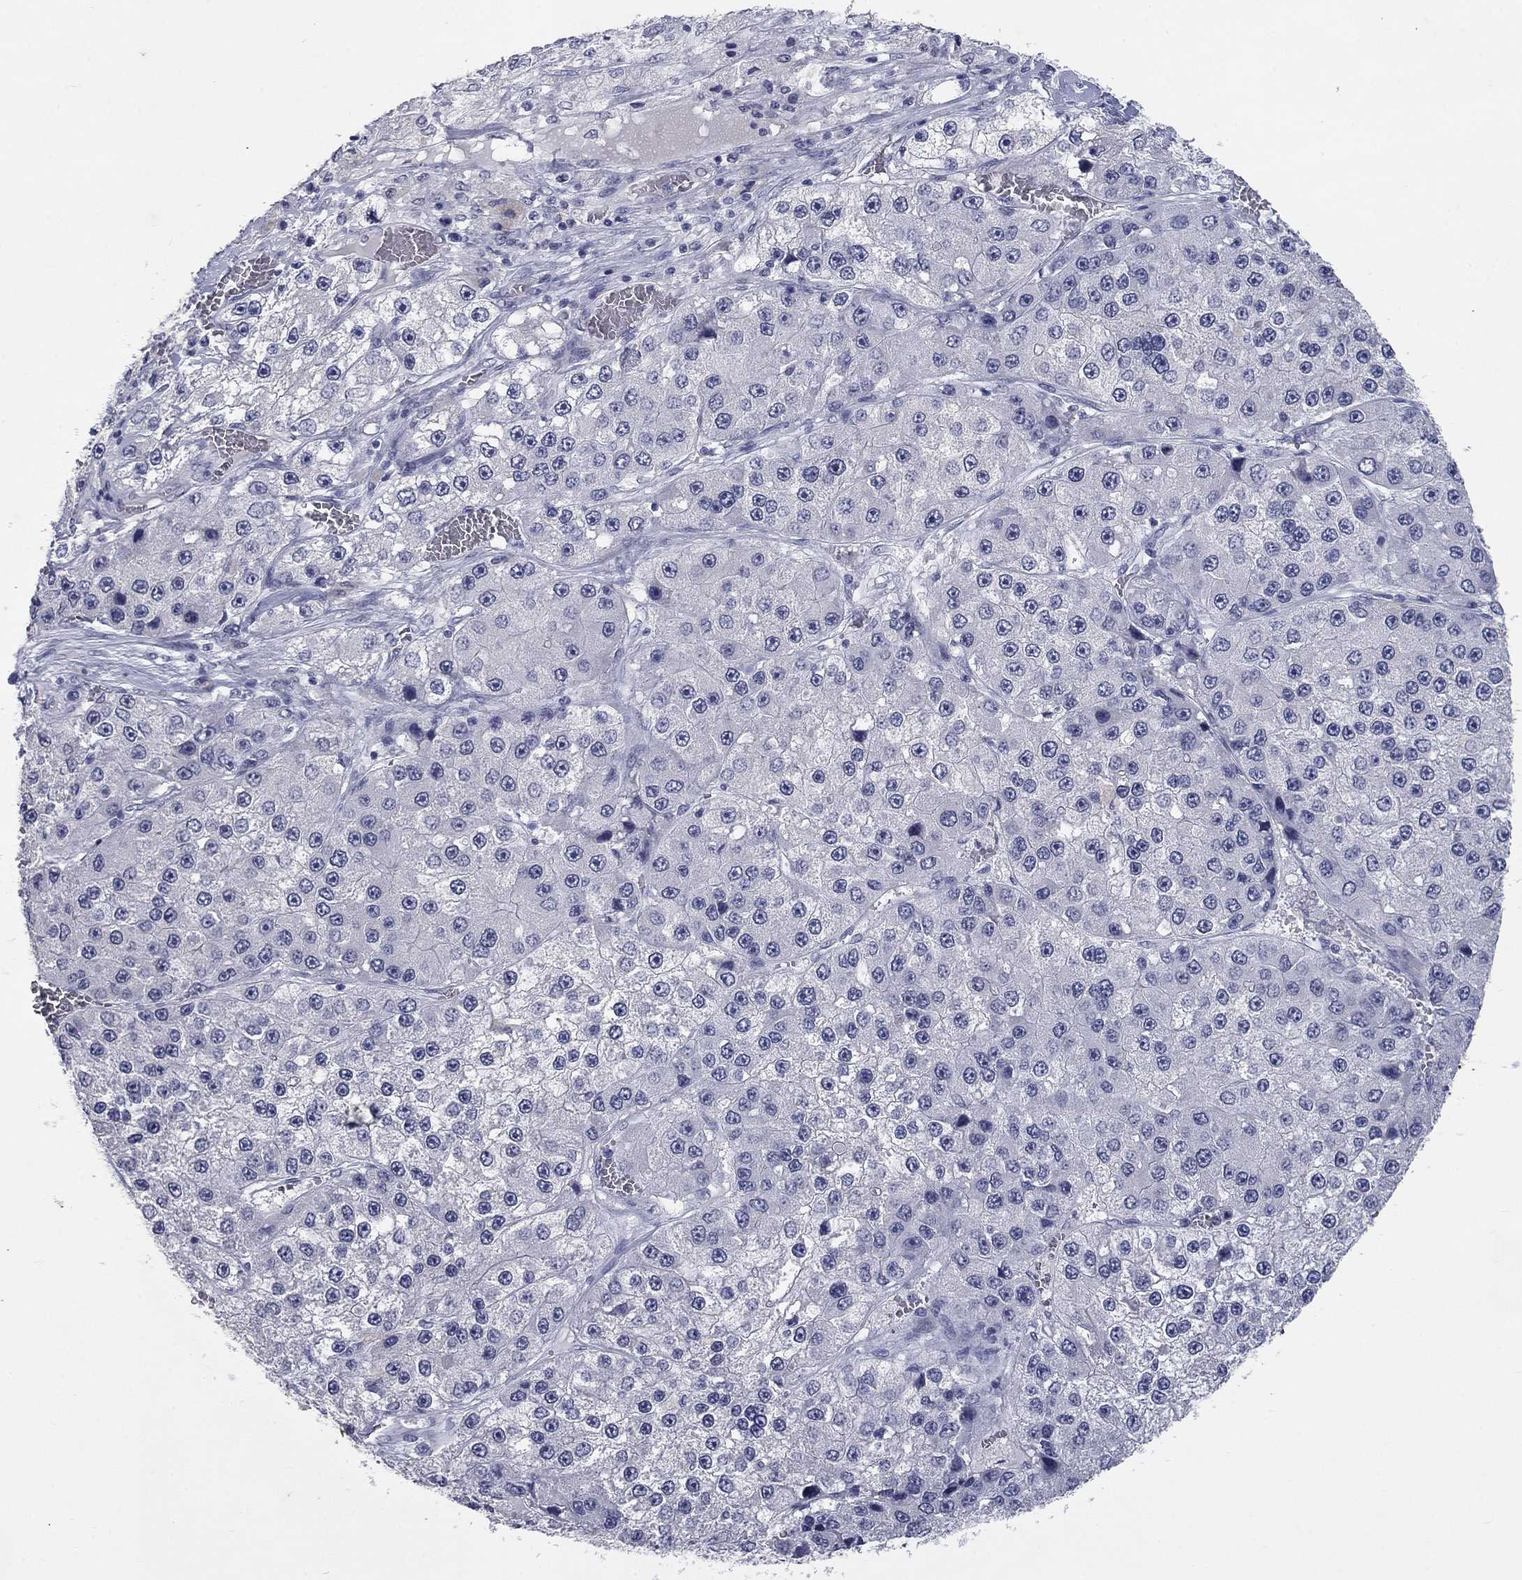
{"staining": {"intensity": "negative", "quantity": "none", "location": "none"}, "tissue": "liver cancer", "cell_type": "Tumor cells", "image_type": "cancer", "snomed": [{"axis": "morphology", "description": "Carcinoma, Hepatocellular, NOS"}, {"axis": "topography", "description": "Liver"}], "caption": "This is a photomicrograph of immunohistochemistry (IHC) staining of liver cancer, which shows no positivity in tumor cells.", "gene": "ELAVL4", "patient": {"sex": "female", "age": 73}}